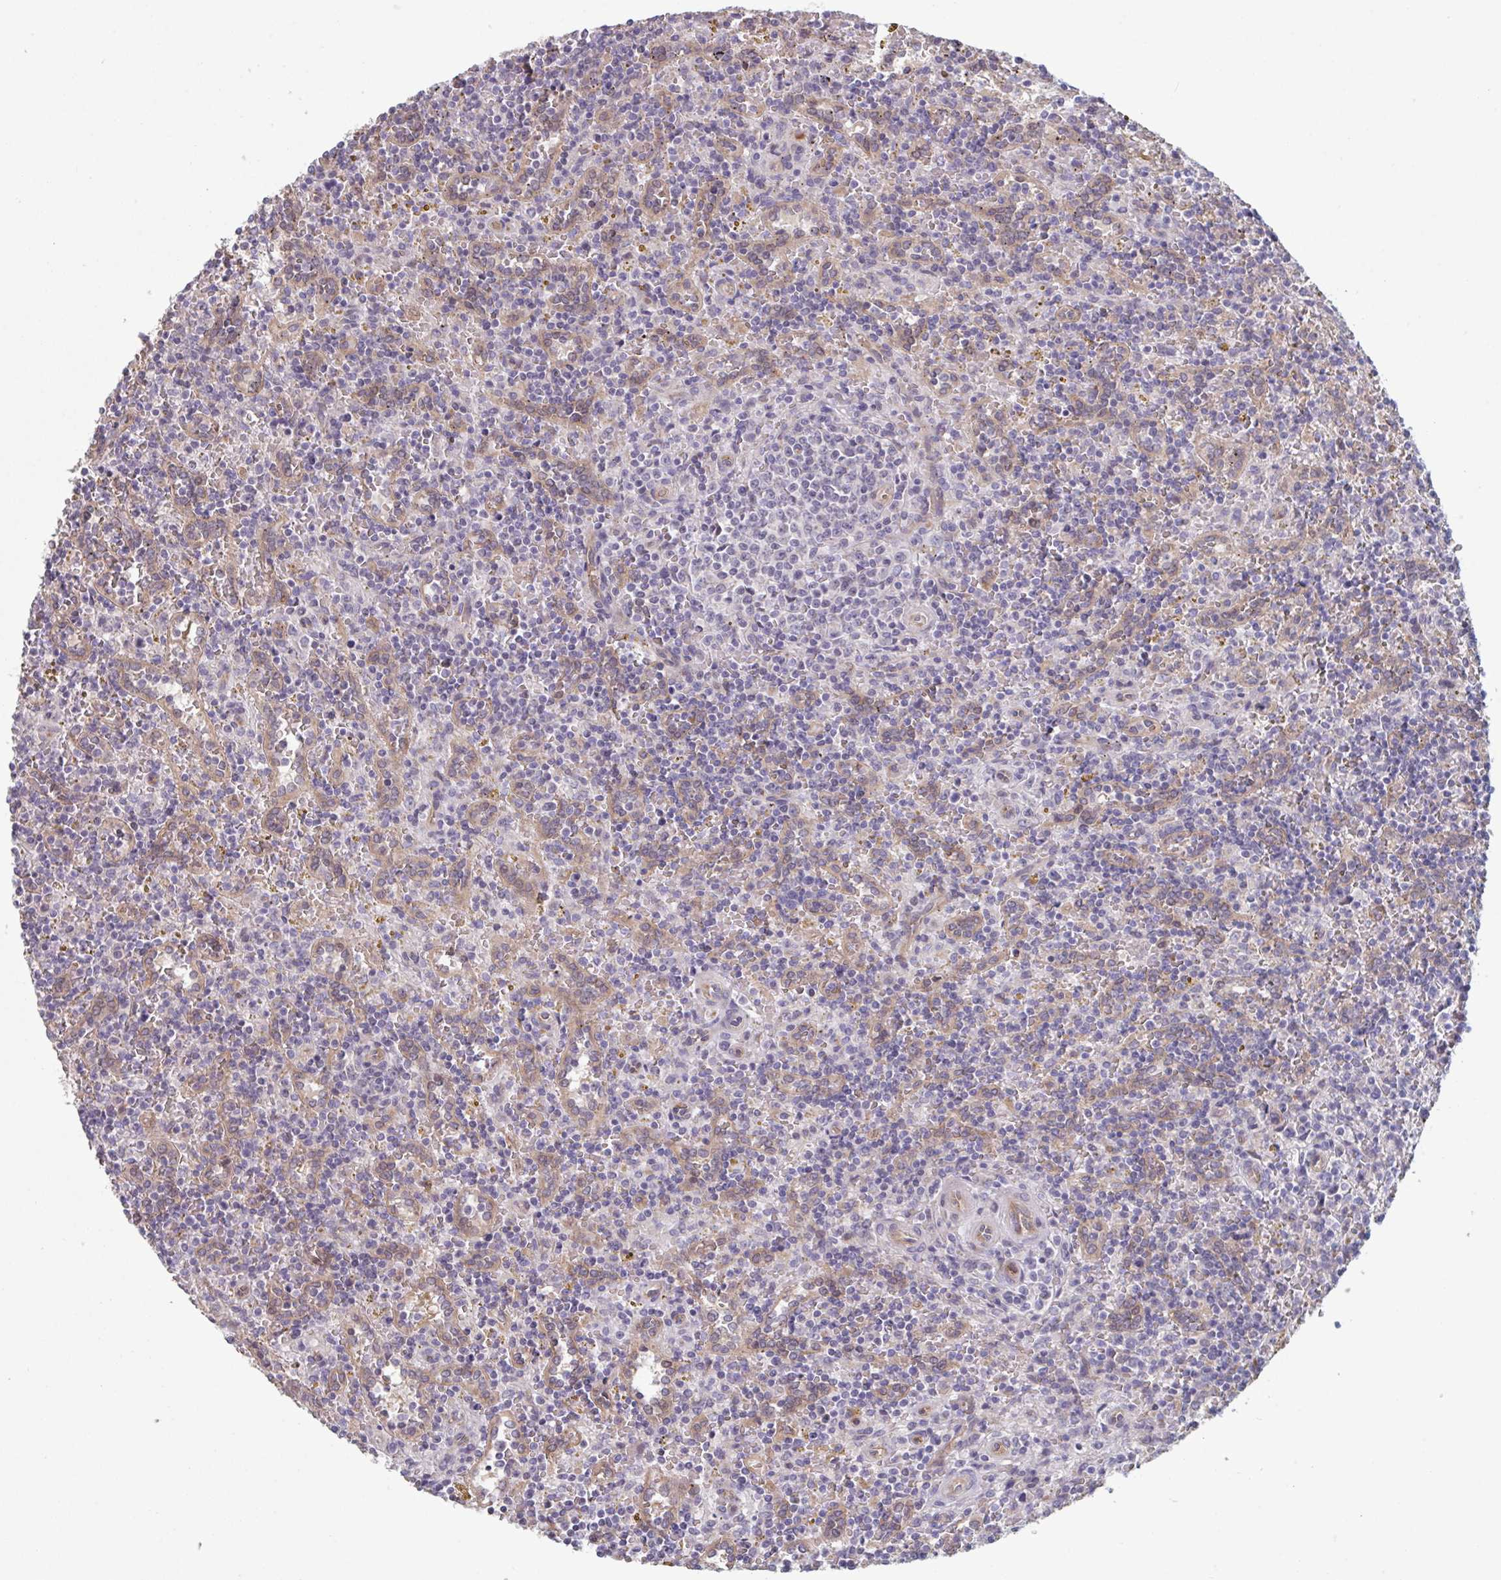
{"staining": {"intensity": "negative", "quantity": "none", "location": "none"}, "tissue": "lymphoma", "cell_type": "Tumor cells", "image_type": "cancer", "snomed": [{"axis": "morphology", "description": "Malignant lymphoma, non-Hodgkin's type, Low grade"}, {"axis": "topography", "description": "Spleen"}], "caption": "Immunohistochemistry of human lymphoma demonstrates no staining in tumor cells. The staining is performed using DAB (3,3'-diaminobenzidine) brown chromogen with nuclei counter-stained in using hematoxylin.", "gene": "TNFSF10", "patient": {"sex": "male", "age": 67}}